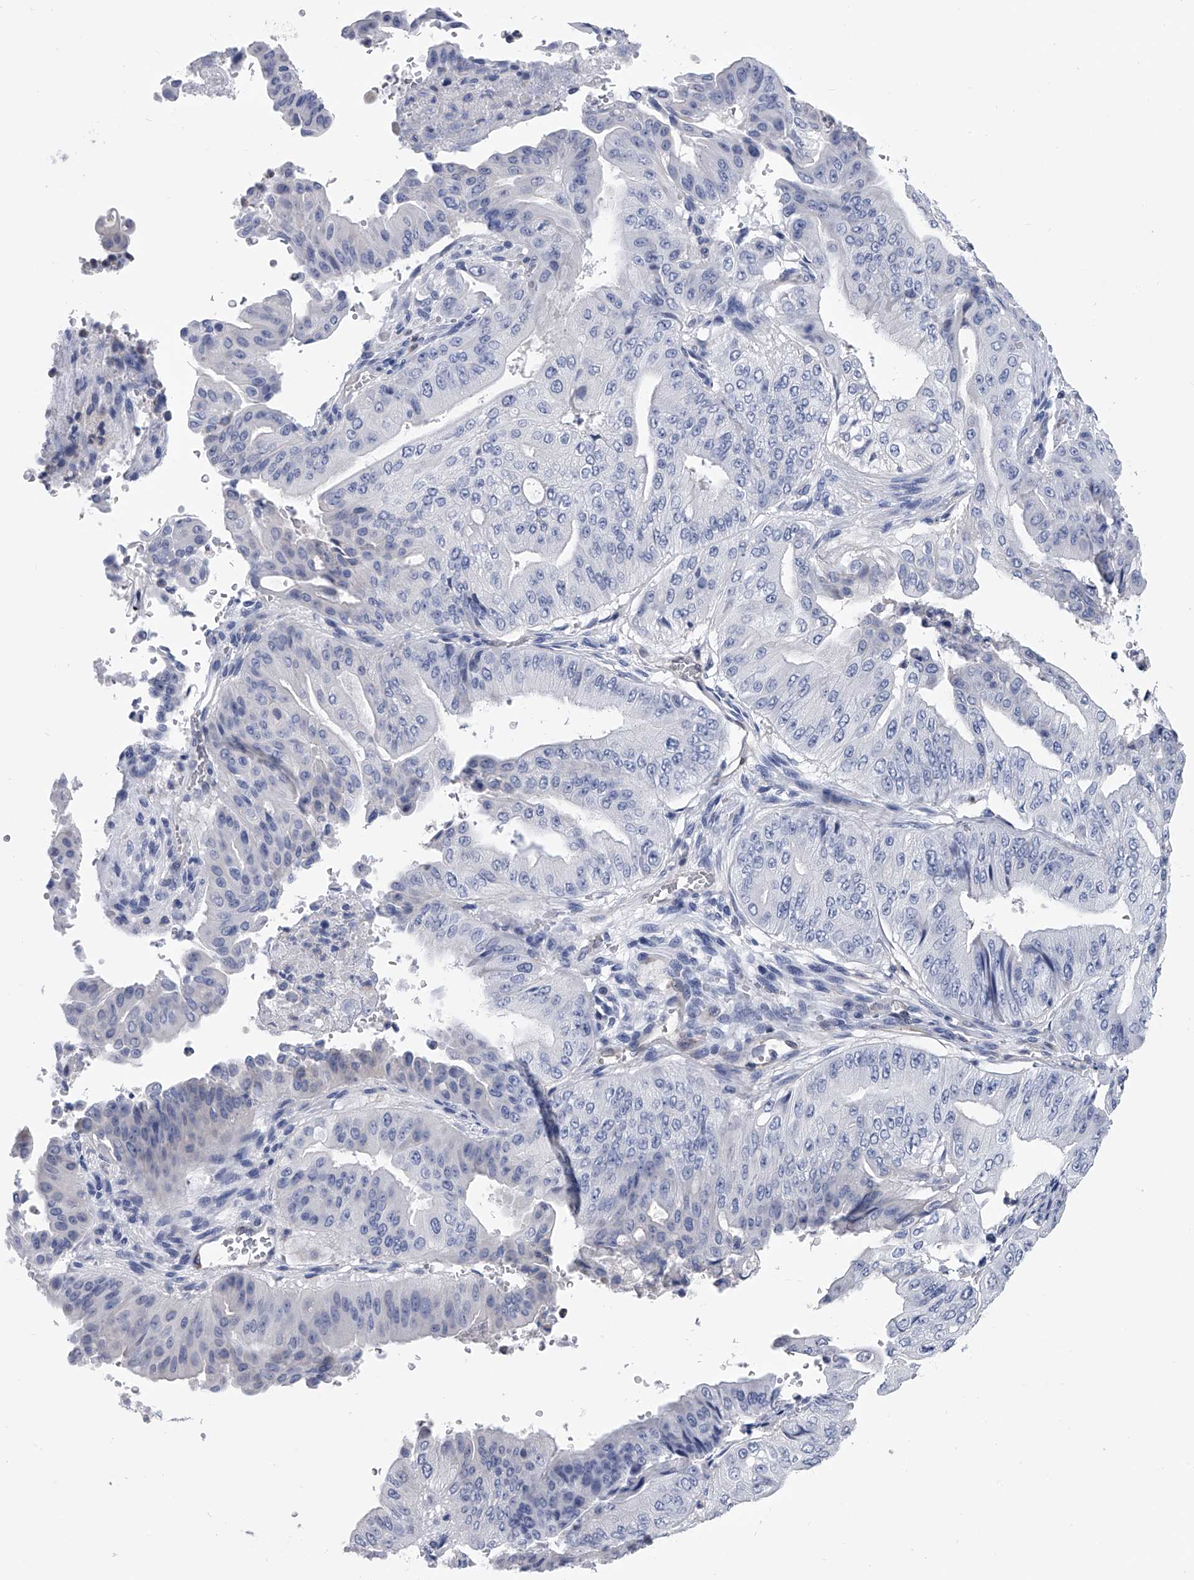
{"staining": {"intensity": "negative", "quantity": "none", "location": "none"}, "tissue": "pancreatic cancer", "cell_type": "Tumor cells", "image_type": "cancer", "snomed": [{"axis": "morphology", "description": "Adenocarcinoma, NOS"}, {"axis": "topography", "description": "Pancreas"}], "caption": "Tumor cells are negative for brown protein staining in pancreatic cancer (adenocarcinoma).", "gene": "SERPINB9", "patient": {"sex": "female", "age": 77}}